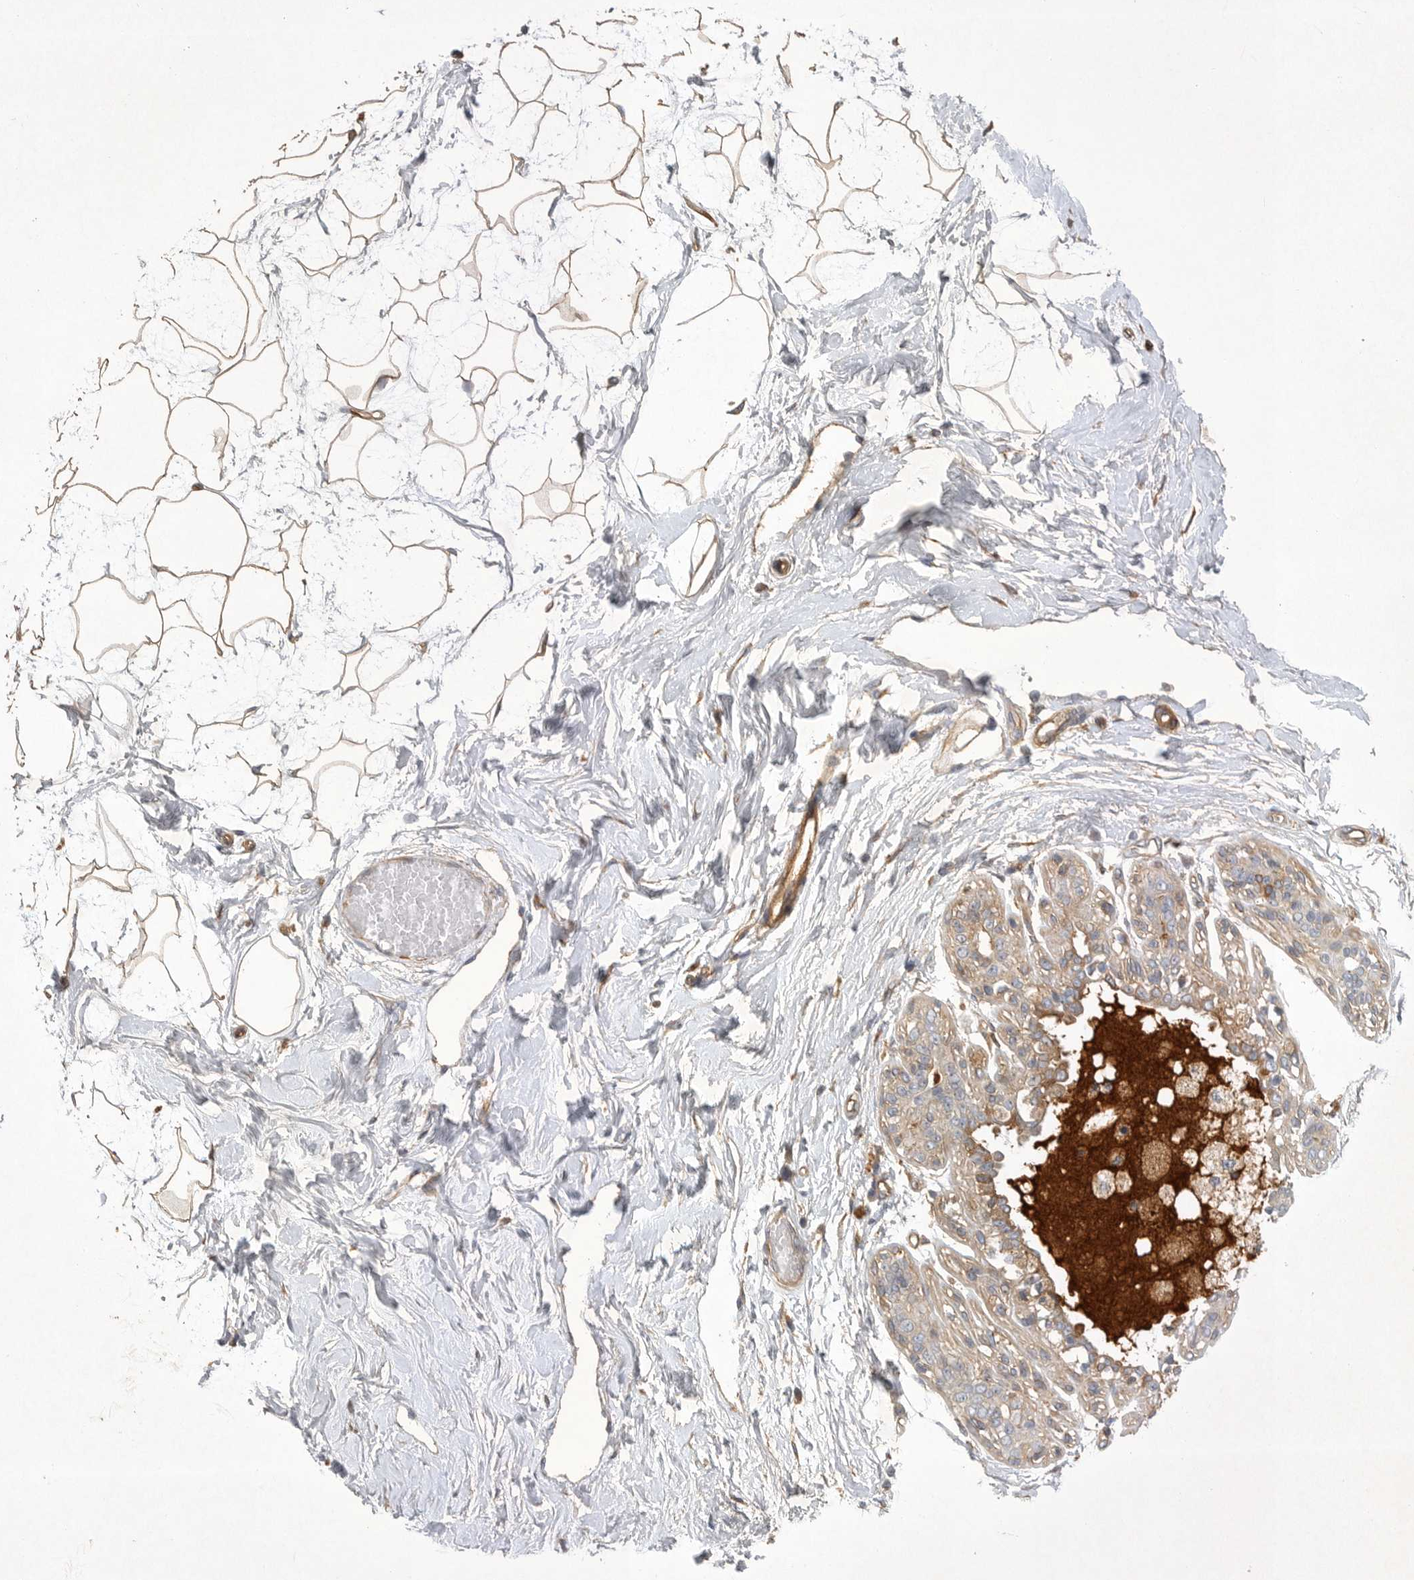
{"staining": {"intensity": "weak", "quantity": ">75%", "location": "cytoplasmic/membranous"}, "tissue": "breast", "cell_type": "Adipocytes", "image_type": "normal", "snomed": [{"axis": "morphology", "description": "Normal tissue, NOS"}, {"axis": "topography", "description": "Breast"}], "caption": "A low amount of weak cytoplasmic/membranous staining is appreciated in about >75% of adipocytes in benign breast.", "gene": "ANKFY1", "patient": {"sex": "female", "age": 45}}